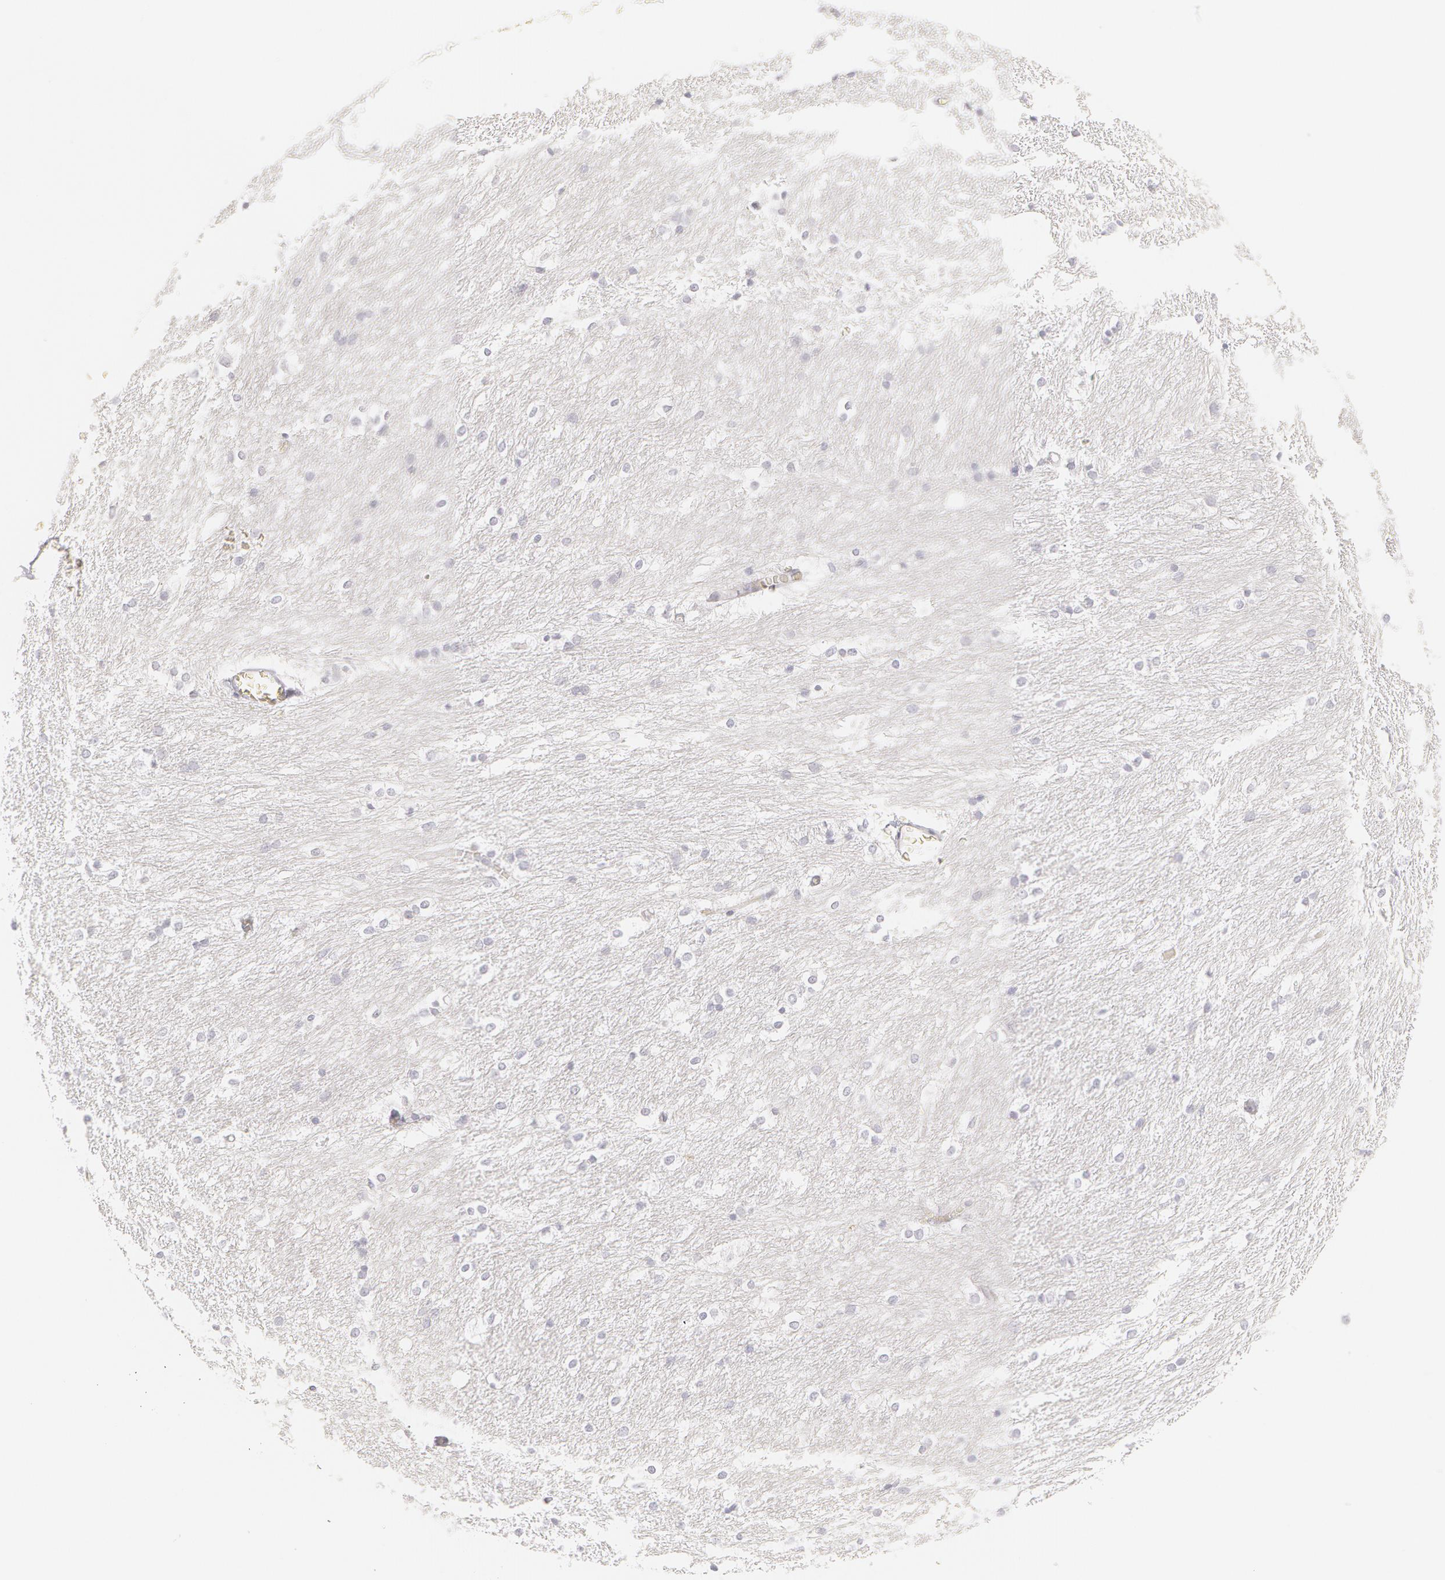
{"staining": {"intensity": "negative", "quantity": "none", "location": "none"}, "tissue": "caudate", "cell_type": "Glial cells", "image_type": "normal", "snomed": [{"axis": "morphology", "description": "Normal tissue, NOS"}, {"axis": "topography", "description": "Lateral ventricle wall"}], "caption": "Immunohistochemistry (IHC) image of normal caudate stained for a protein (brown), which shows no staining in glial cells.", "gene": "KRT8", "patient": {"sex": "female", "age": 19}}